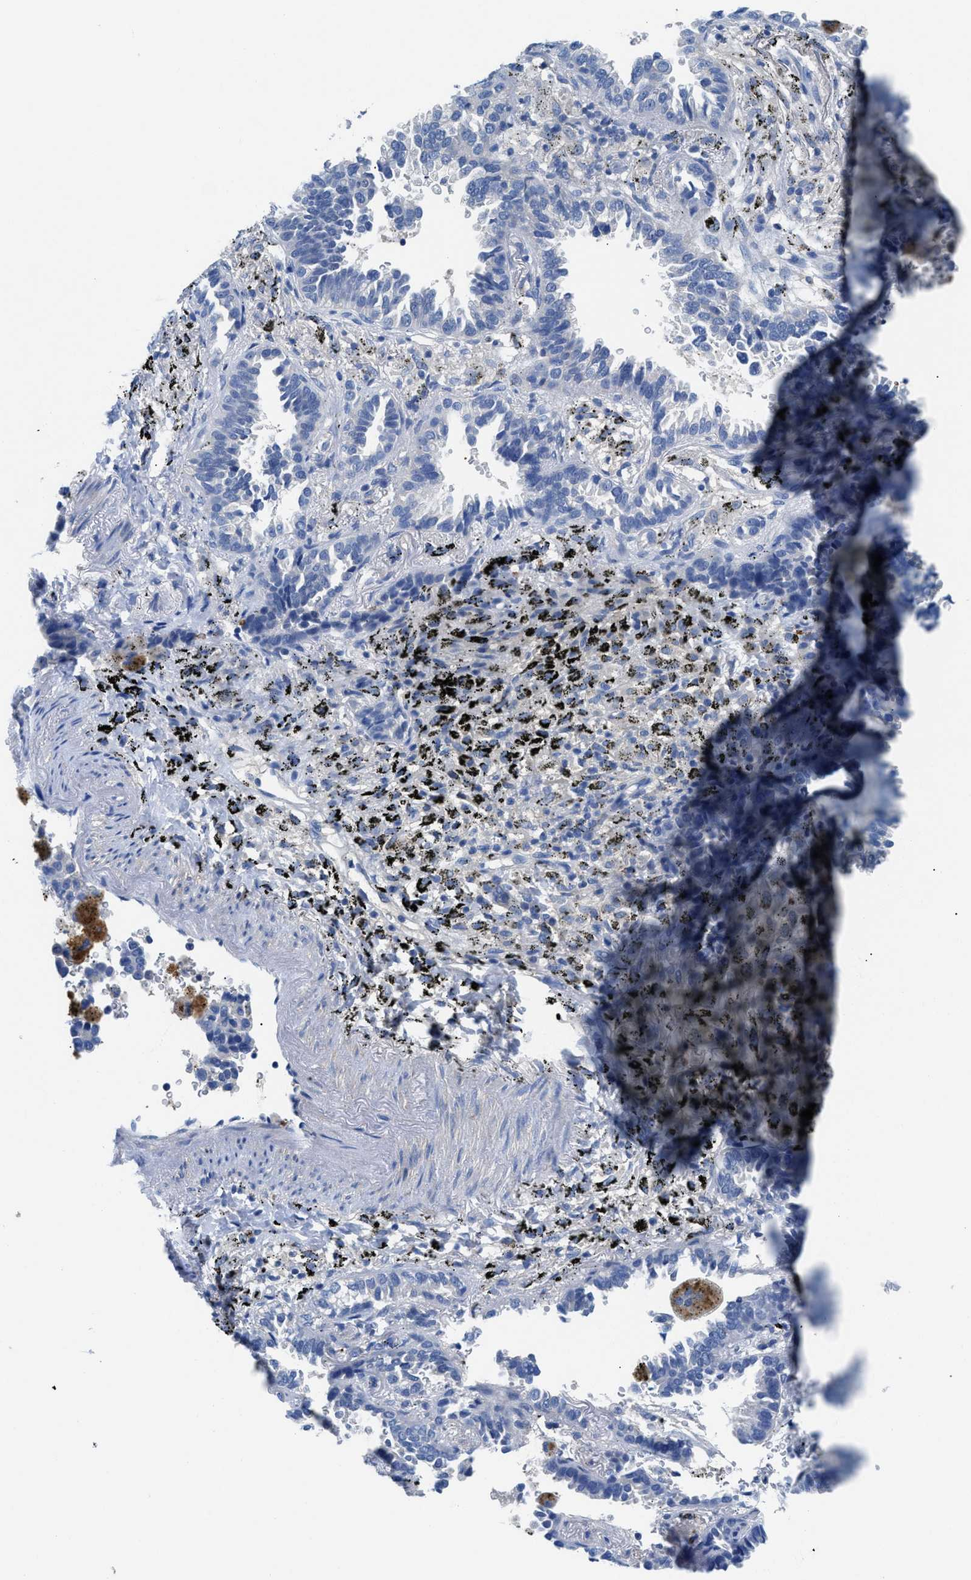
{"staining": {"intensity": "negative", "quantity": "none", "location": "none"}, "tissue": "lung cancer", "cell_type": "Tumor cells", "image_type": "cancer", "snomed": [{"axis": "morphology", "description": "Normal tissue, NOS"}, {"axis": "morphology", "description": "Adenocarcinoma, NOS"}, {"axis": "topography", "description": "Lung"}], "caption": "Tumor cells show no significant expression in lung cancer. Brightfield microscopy of immunohistochemistry stained with DAB (3,3'-diaminobenzidine) (brown) and hematoxylin (blue), captured at high magnification.", "gene": "SLC10A6", "patient": {"sex": "male", "age": 59}}